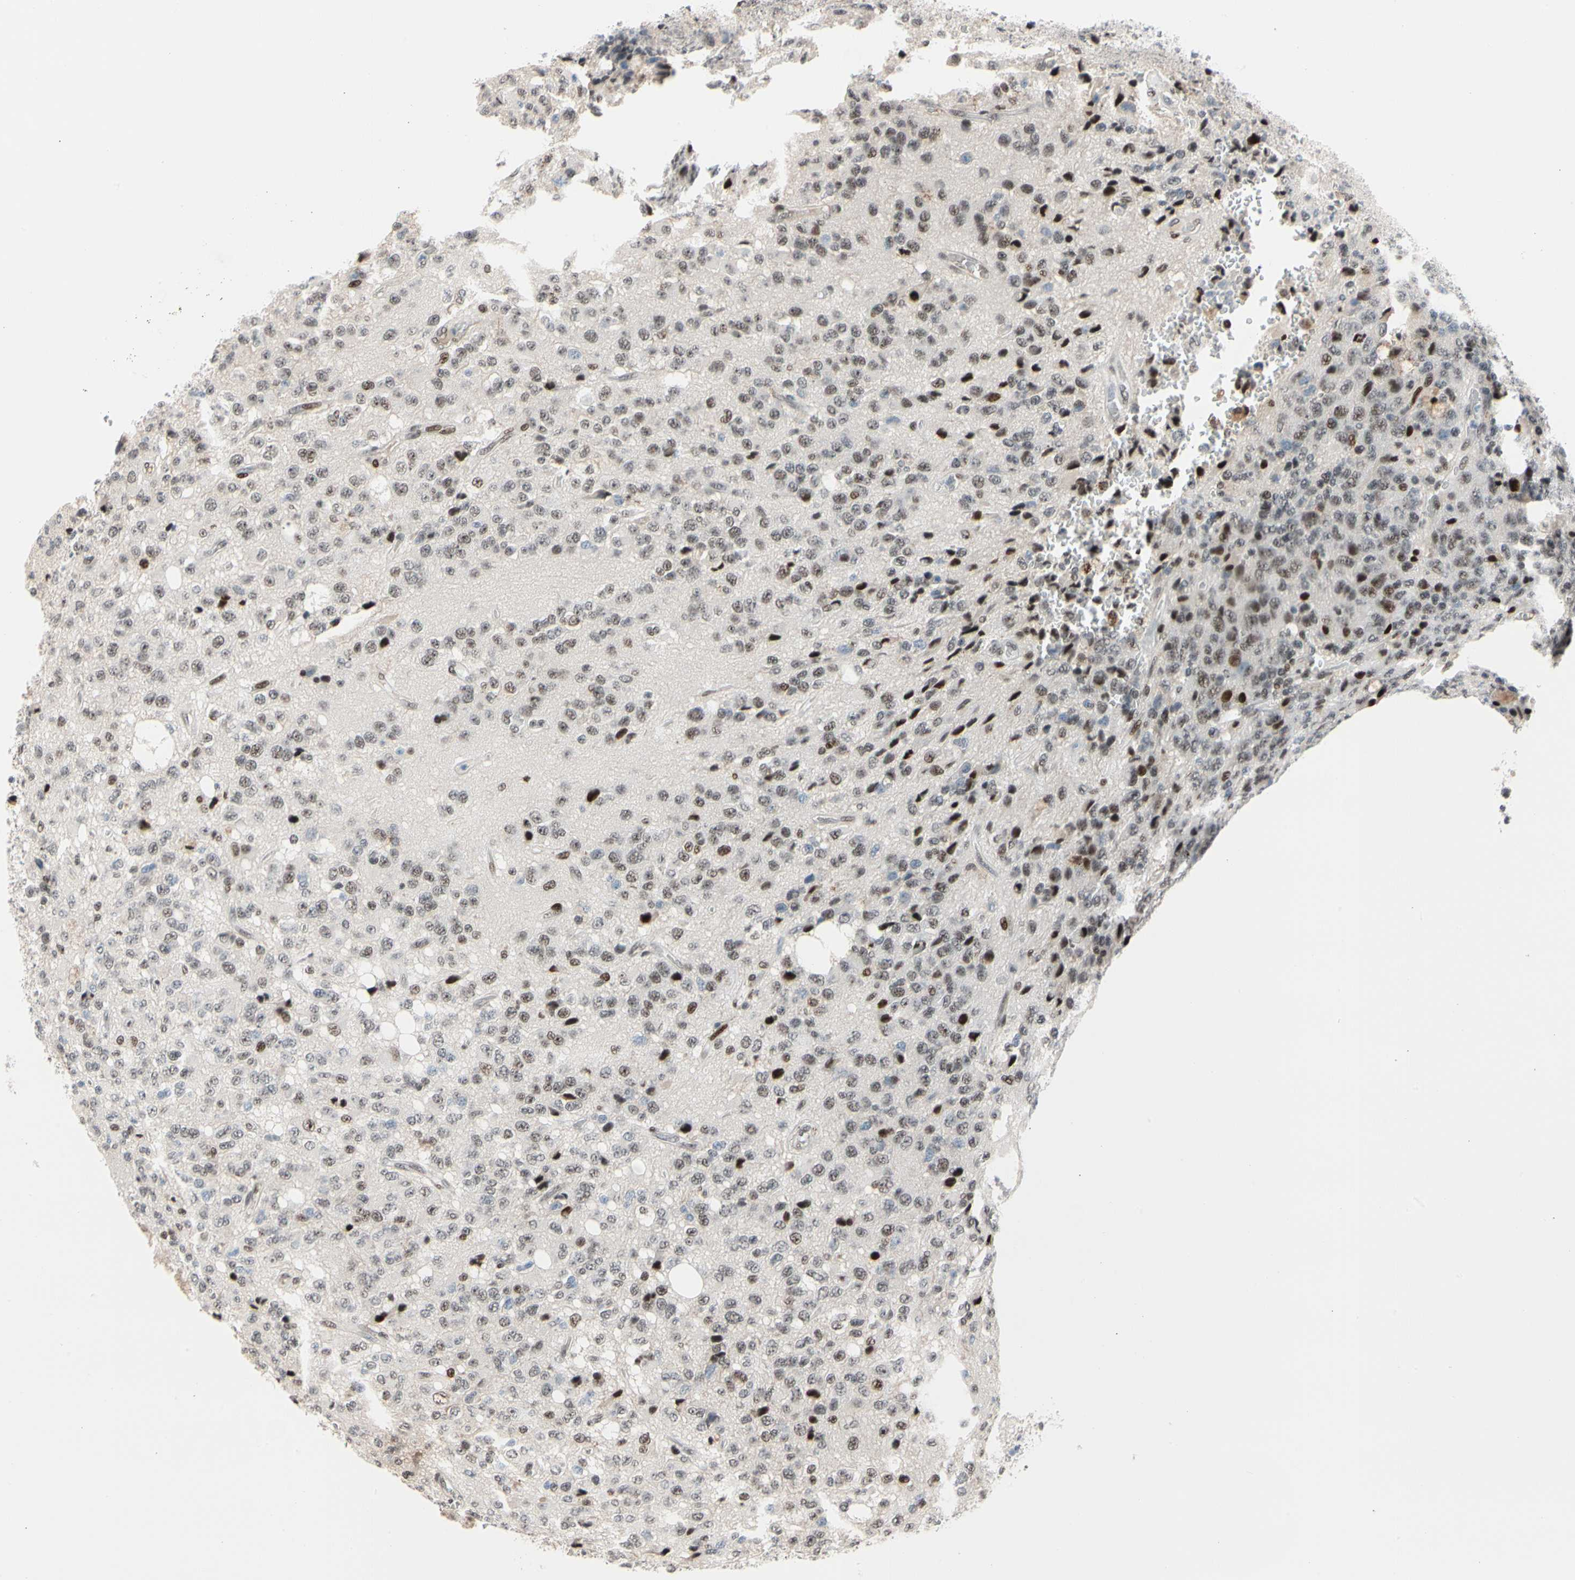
{"staining": {"intensity": "moderate", "quantity": "25%-75%", "location": "nuclear"}, "tissue": "glioma", "cell_type": "Tumor cells", "image_type": "cancer", "snomed": [{"axis": "morphology", "description": "Glioma, malignant, High grade"}, {"axis": "topography", "description": "pancreas cauda"}], "caption": "Malignant glioma (high-grade) was stained to show a protein in brown. There is medium levels of moderate nuclear positivity in approximately 25%-75% of tumor cells. The protein of interest is shown in brown color, while the nuclei are stained blue.", "gene": "FOXO3", "patient": {"sex": "male", "age": 60}}